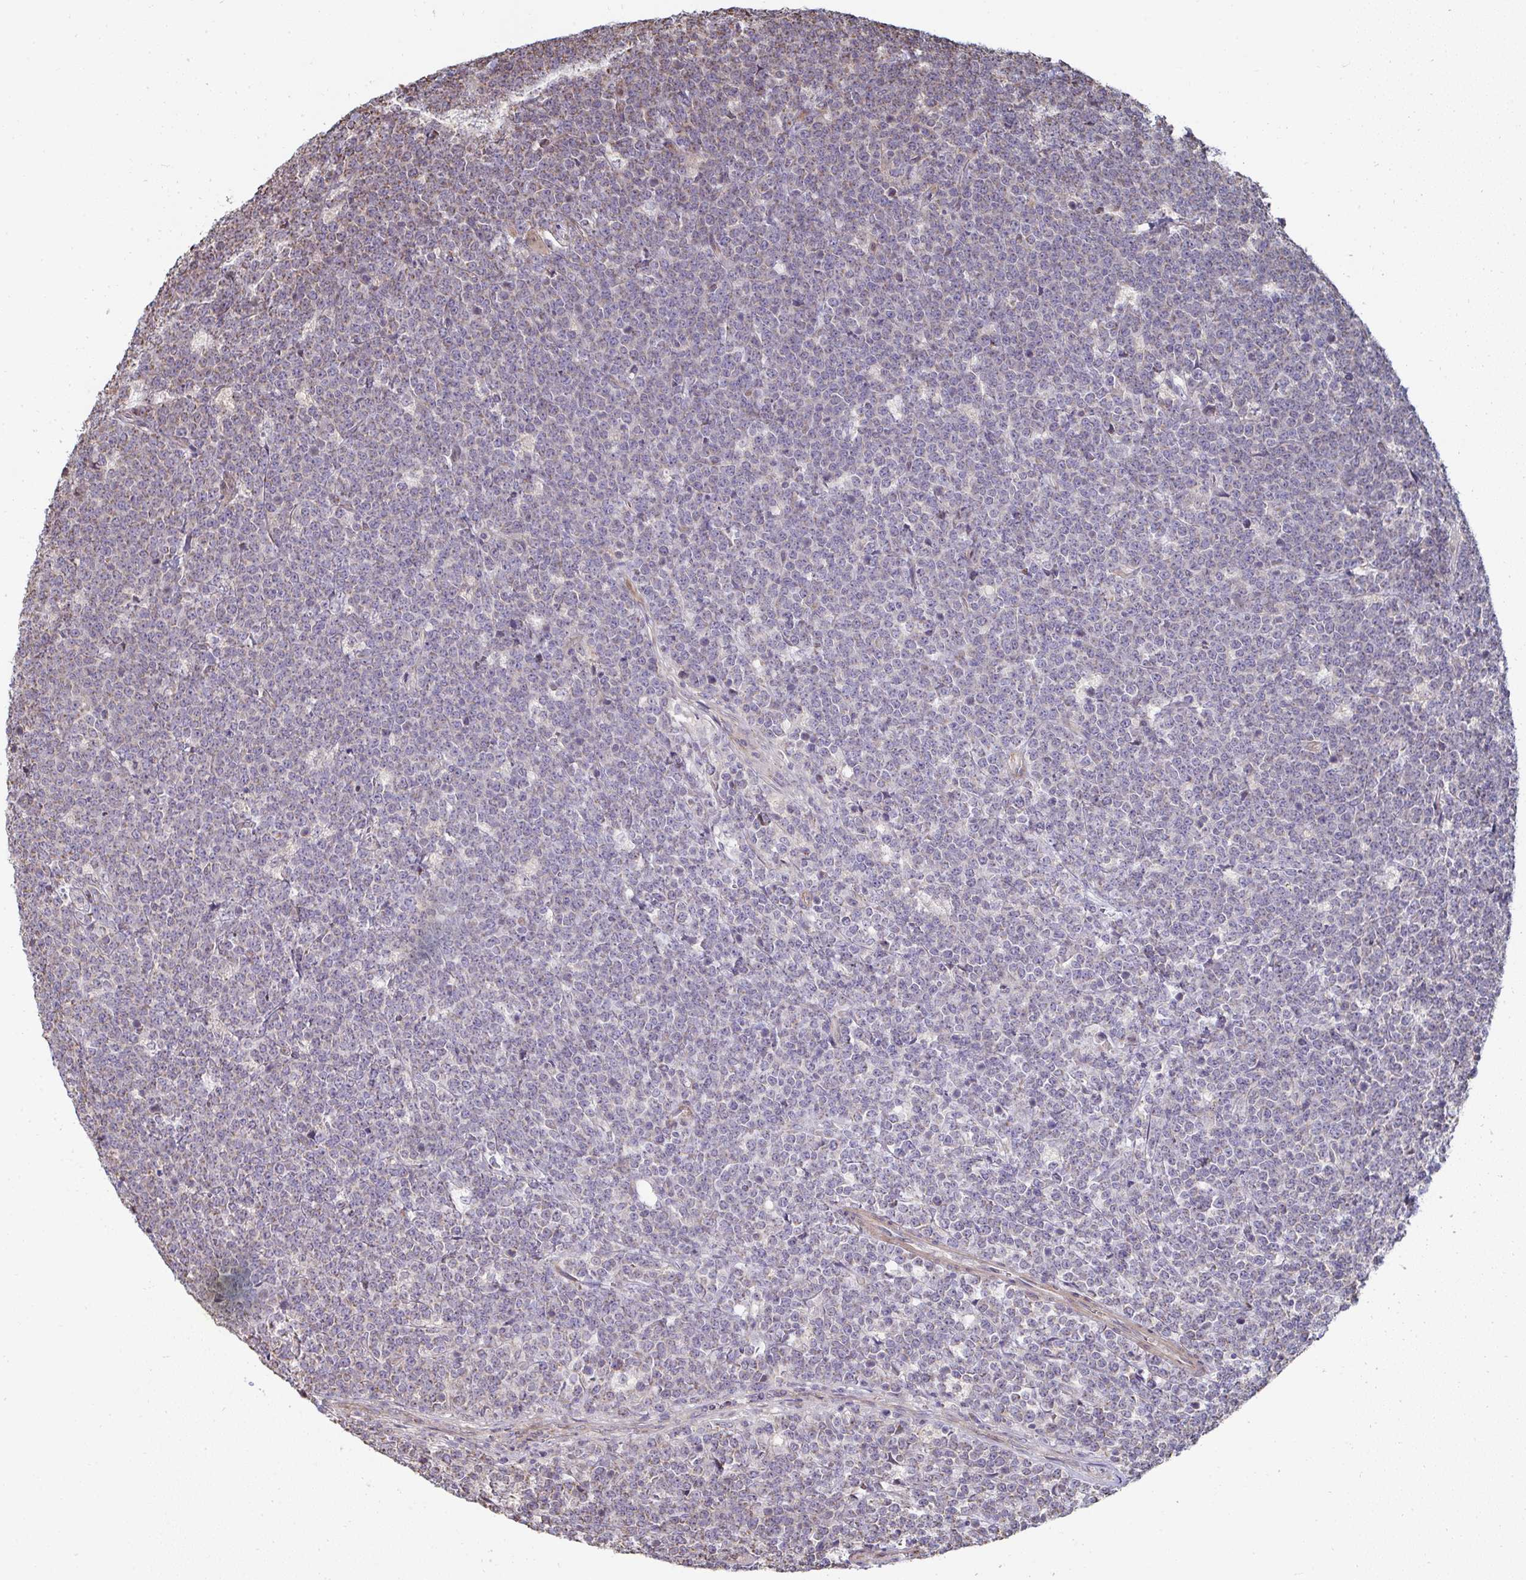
{"staining": {"intensity": "moderate", "quantity": "25%-75%", "location": "cytoplasmic/membranous"}, "tissue": "lymphoma", "cell_type": "Tumor cells", "image_type": "cancer", "snomed": [{"axis": "morphology", "description": "Malignant lymphoma, non-Hodgkin's type, High grade"}, {"axis": "topography", "description": "Small intestine"}, {"axis": "topography", "description": "Colon"}], "caption": "Approximately 25%-75% of tumor cells in lymphoma demonstrate moderate cytoplasmic/membranous protein staining as visualized by brown immunohistochemical staining.", "gene": "AGTPBP1", "patient": {"sex": "male", "age": 8}}